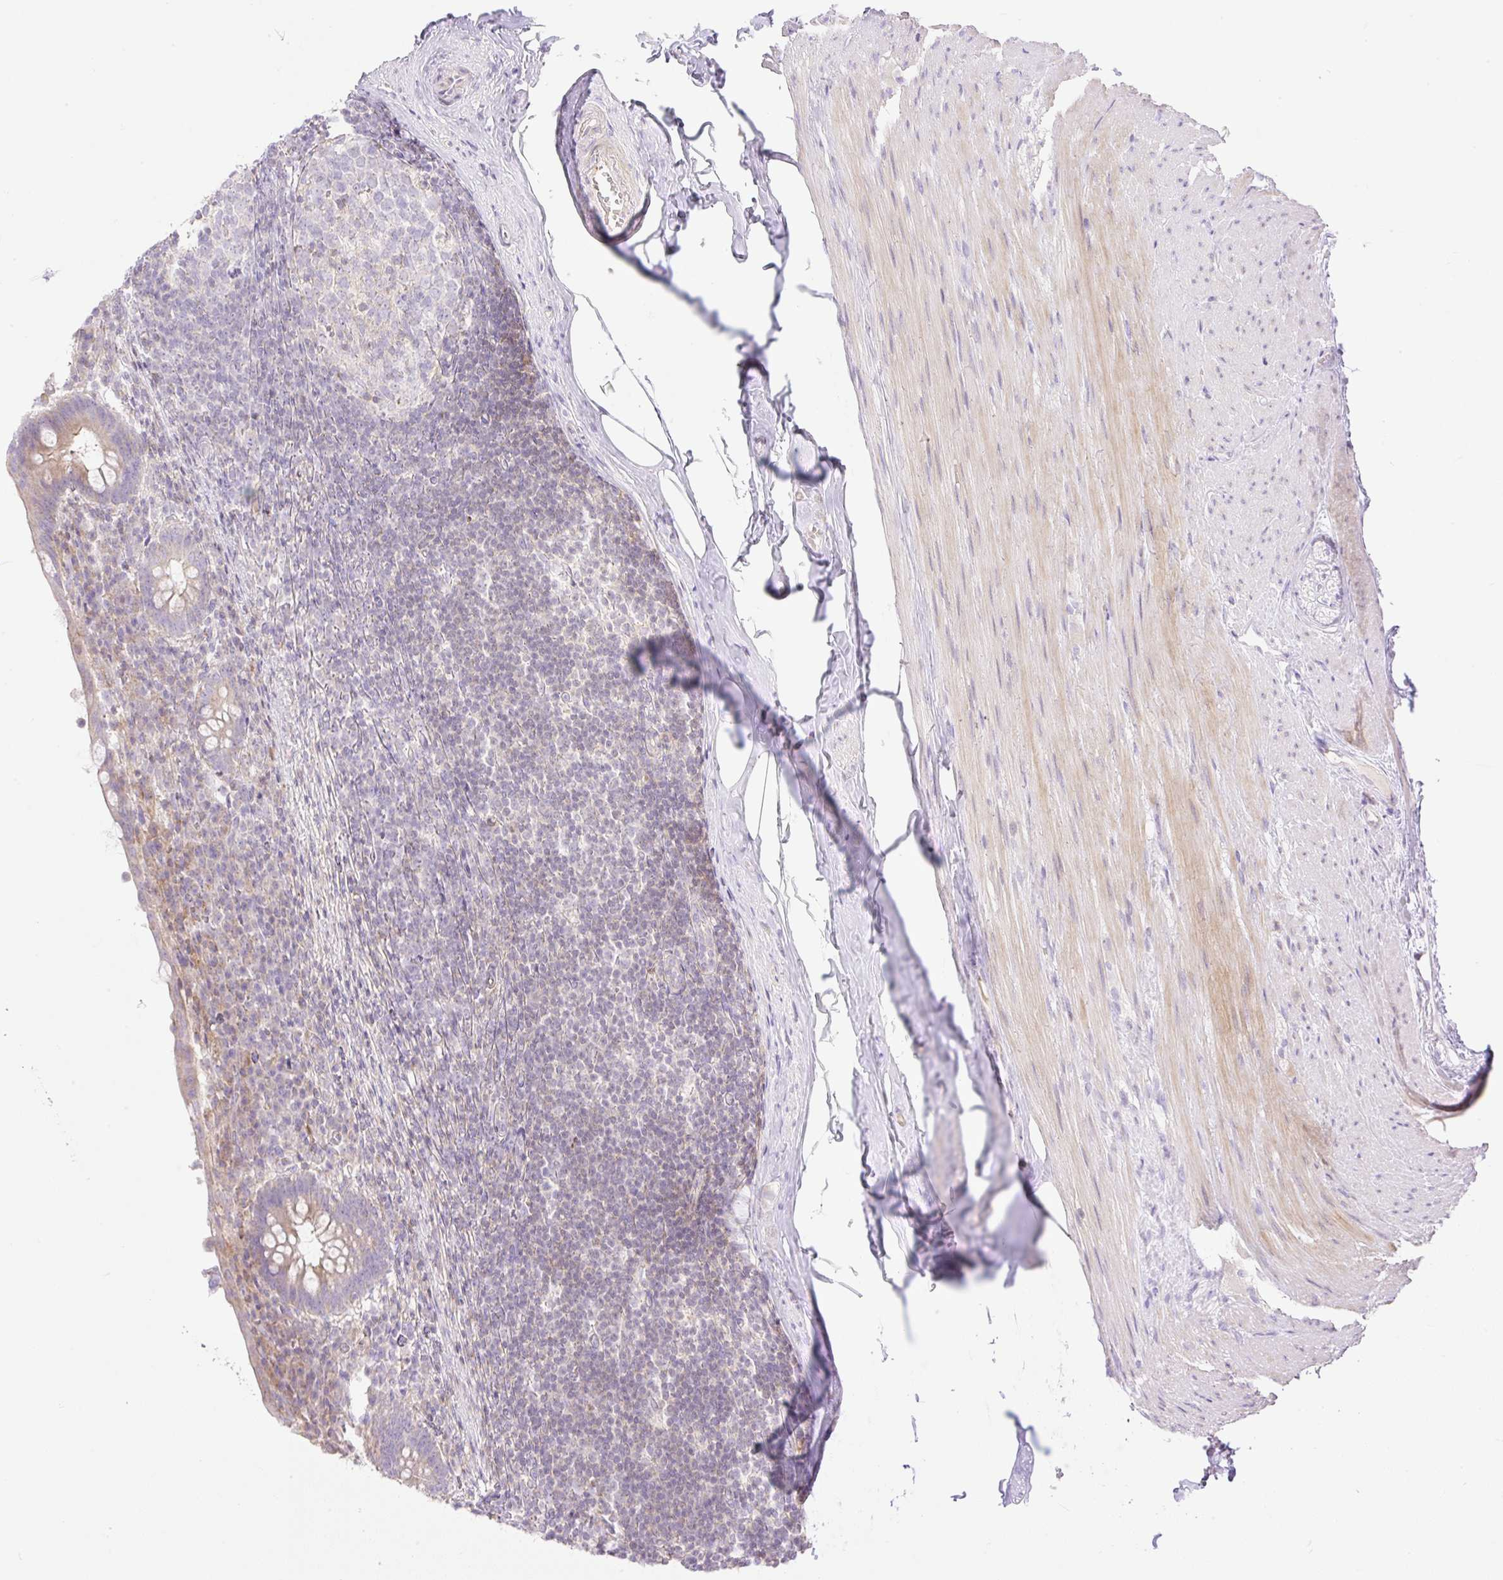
{"staining": {"intensity": "moderate", "quantity": ">75%", "location": "cytoplasmic/membranous"}, "tissue": "appendix", "cell_type": "Glandular cells", "image_type": "normal", "snomed": [{"axis": "morphology", "description": "Normal tissue, NOS"}, {"axis": "topography", "description": "Appendix"}], "caption": "Immunohistochemical staining of benign appendix demonstrates >75% levels of moderate cytoplasmic/membranous protein expression in about >75% of glandular cells.", "gene": "VPS25", "patient": {"sex": "female", "age": 56}}